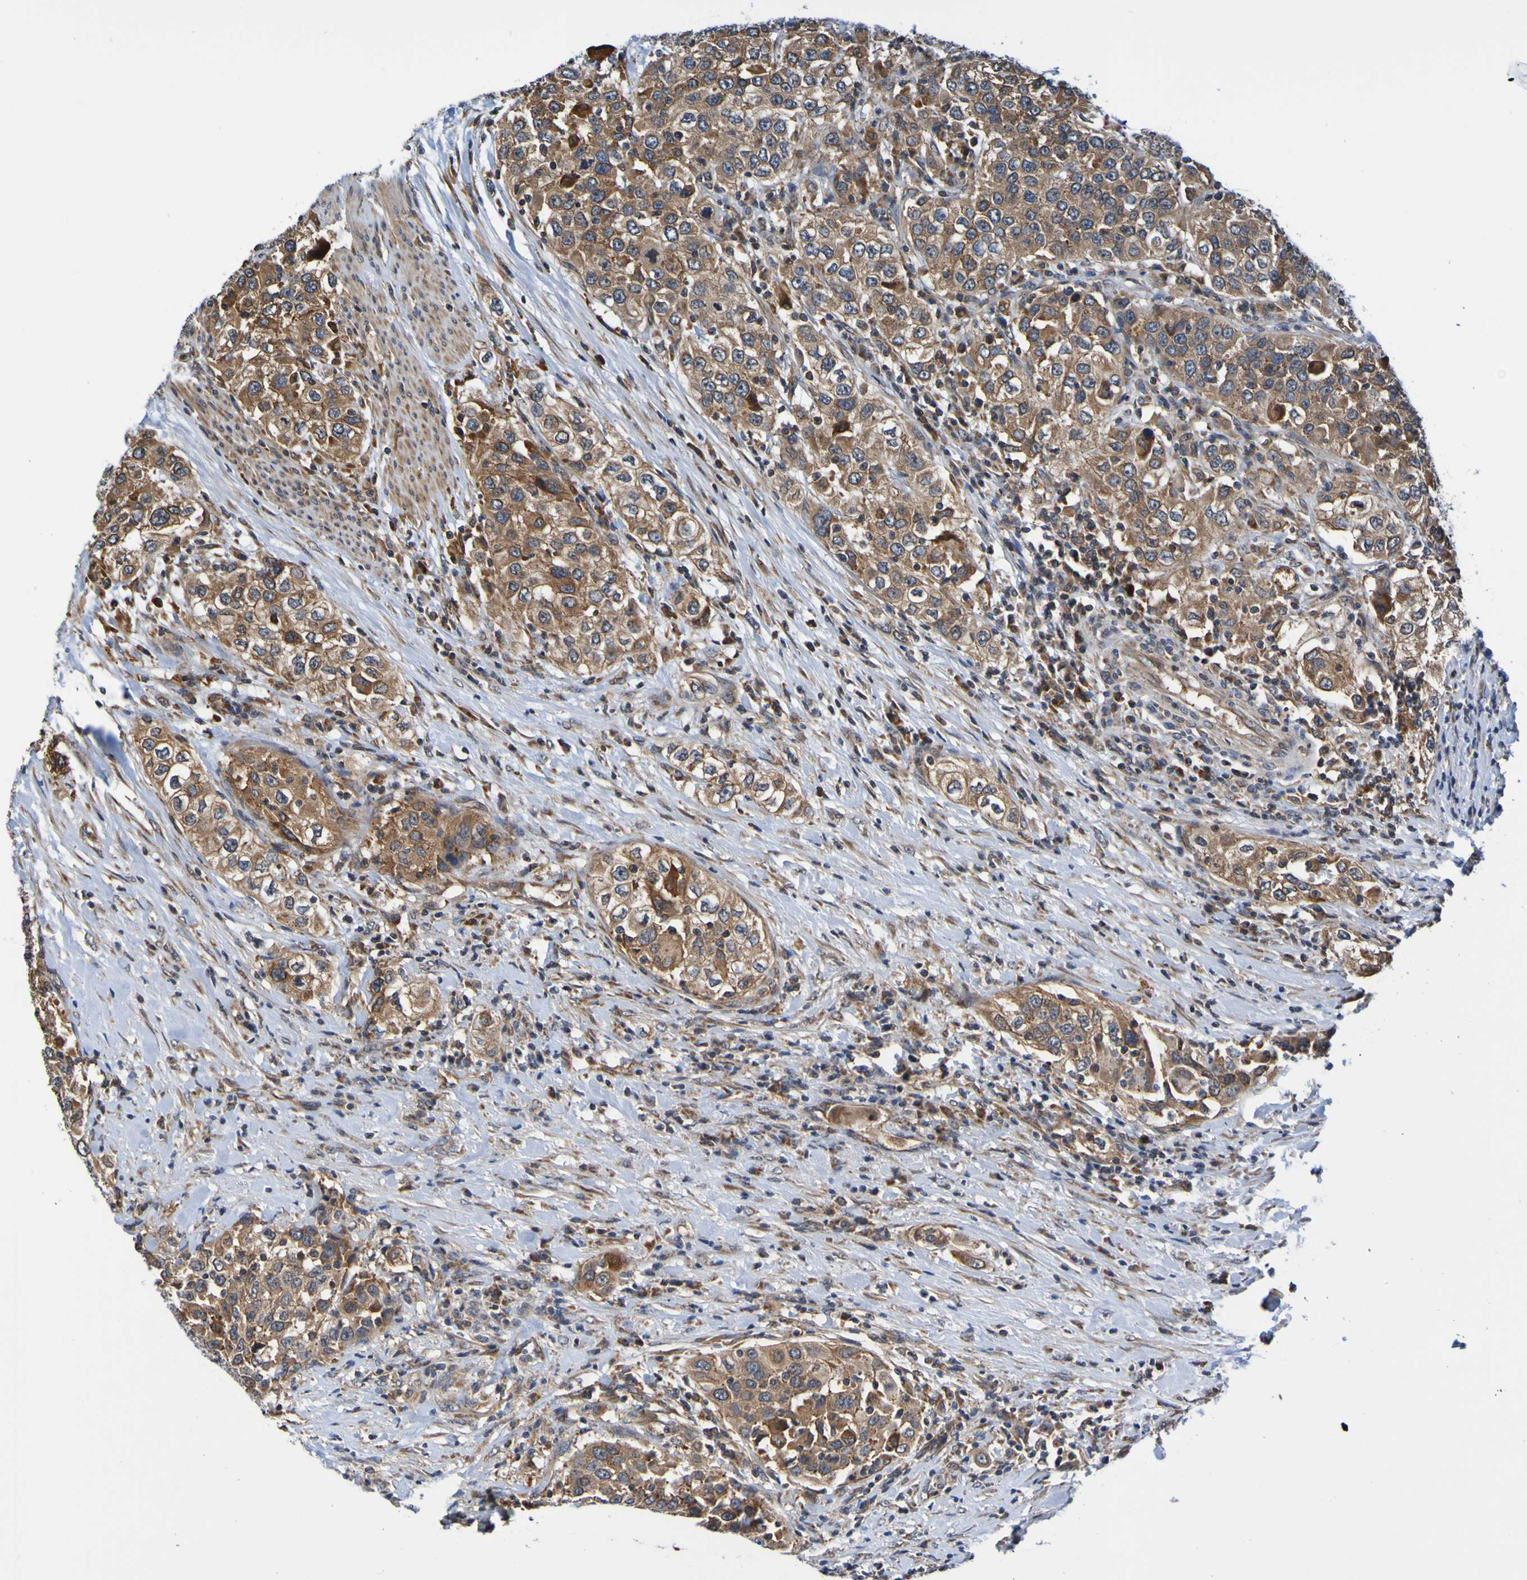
{"staining": {"intensity": "moderate", "quantity": ">75%", "location": "cytoplasmic/membranous"}, "tissue": "urothelial cancer", "cell_type": "Tumor cells", "image_type": "cancer", "snomed": [{"axis": "morphology", "description": "Urothelial carcinoma, High grade"}, {"axis": "topography", "description": "Urinary bladder"}], "caption": "Urothelial carcinoma (high-grade) tissue shows moderate cytoplasmic/membranous staining in approximately >75% of tumor cells, visualized by immunohistochemistry.", "gene": "AXIN1", "patient": {"sex": "female", "age": 80}}